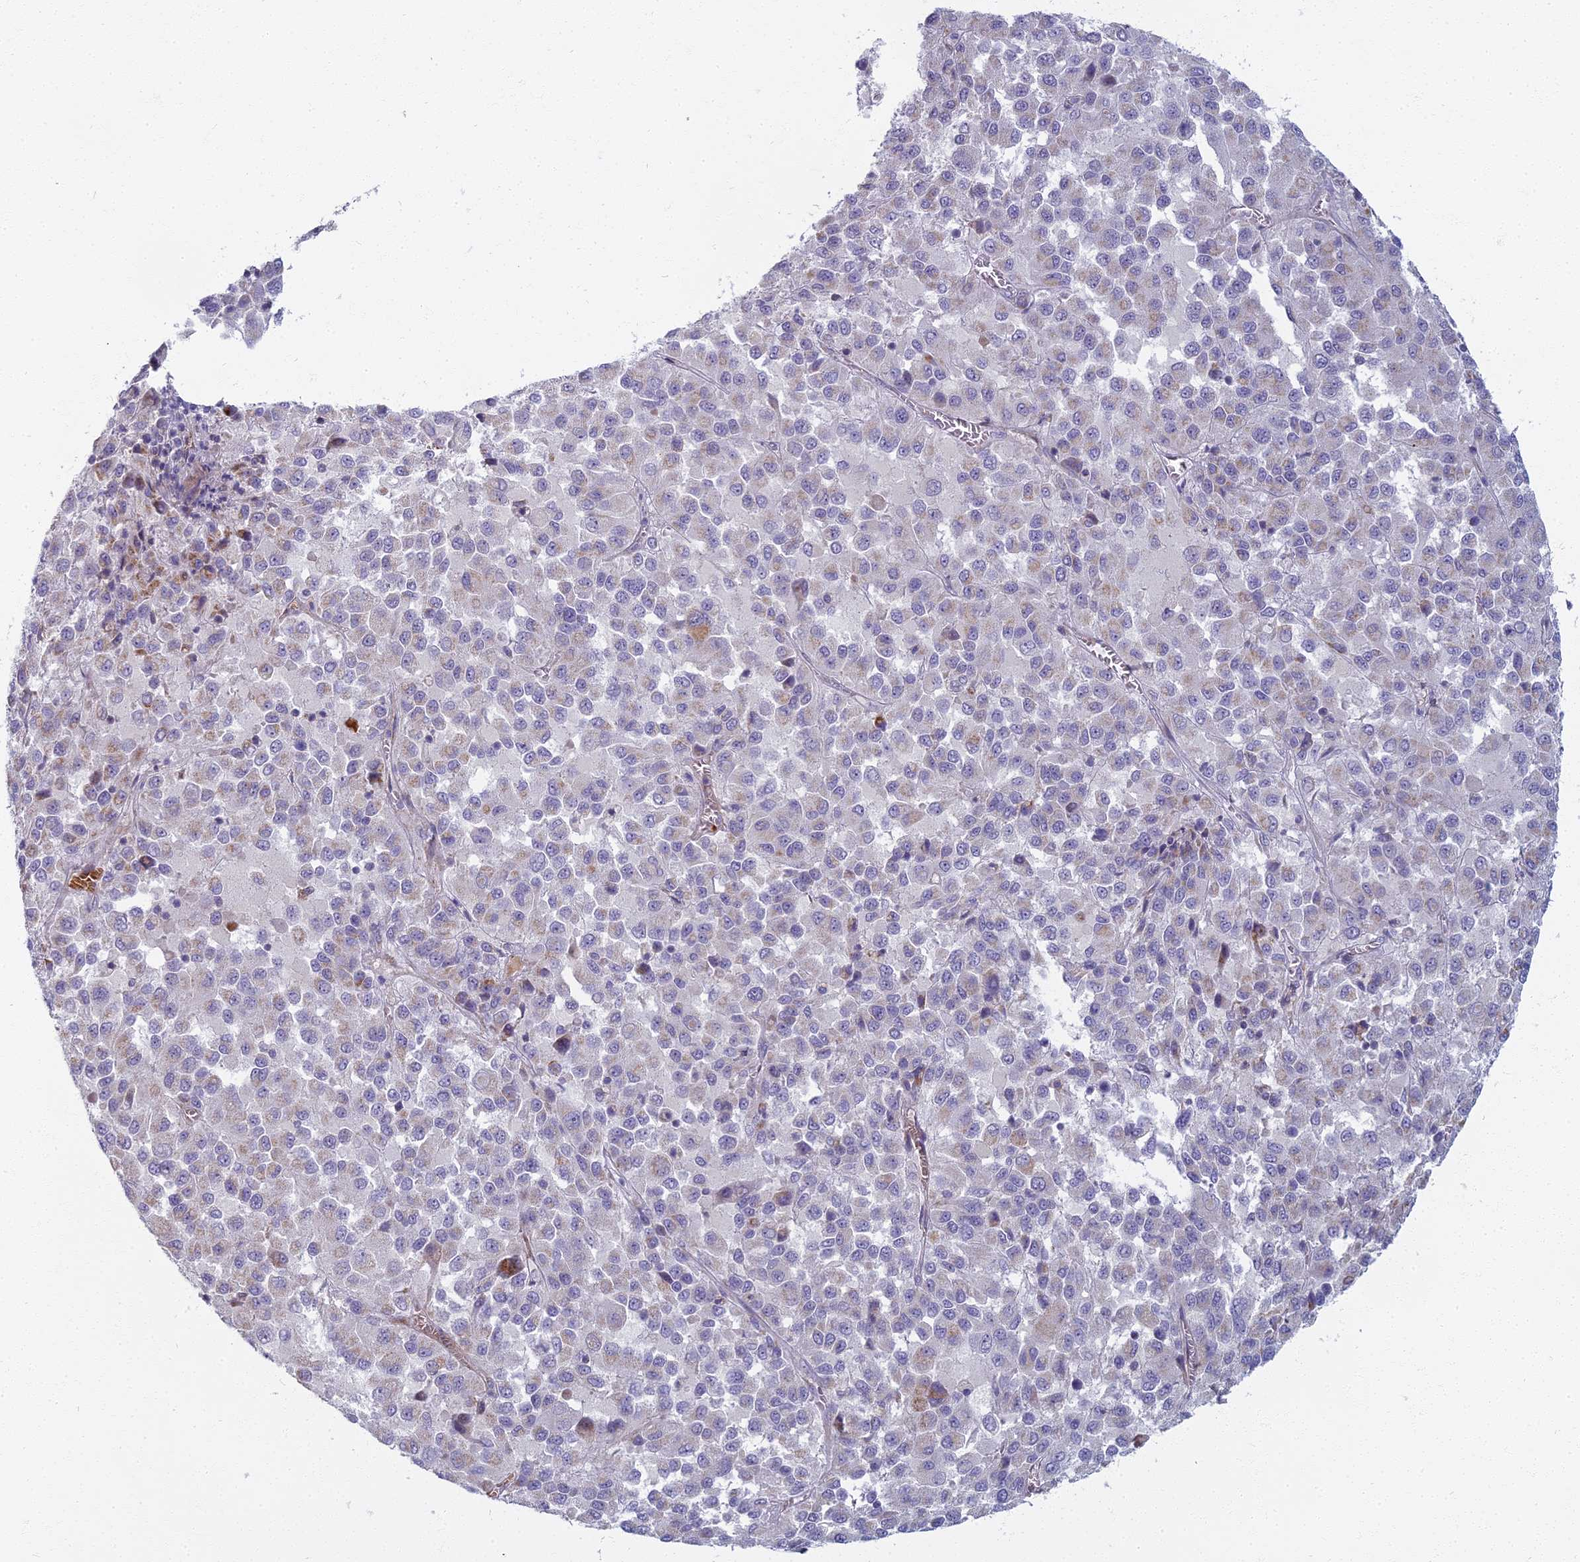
{"staining": {"intensity": "weak", "quantity": "<25%", "location": "cytoplasmic/membranous"}, "tissue": "melanoma", "cell_type": "Tumor cells", "image_type": "cancer", "snomed": [{"axis": "morphology", "description": "Malignant melanoma, Metastatic site"}, {"axis": "topography", "description": "Lung"}], "caption": "There is no significant staining in tumor cells of malignant melanoma (metastatic site). (DAB (3,3'-diaminobenzidine) immunohistochemistry (IHC), high magnification).", "gene": "ARL15", "patient": {"sex": "male", "age": 64}}